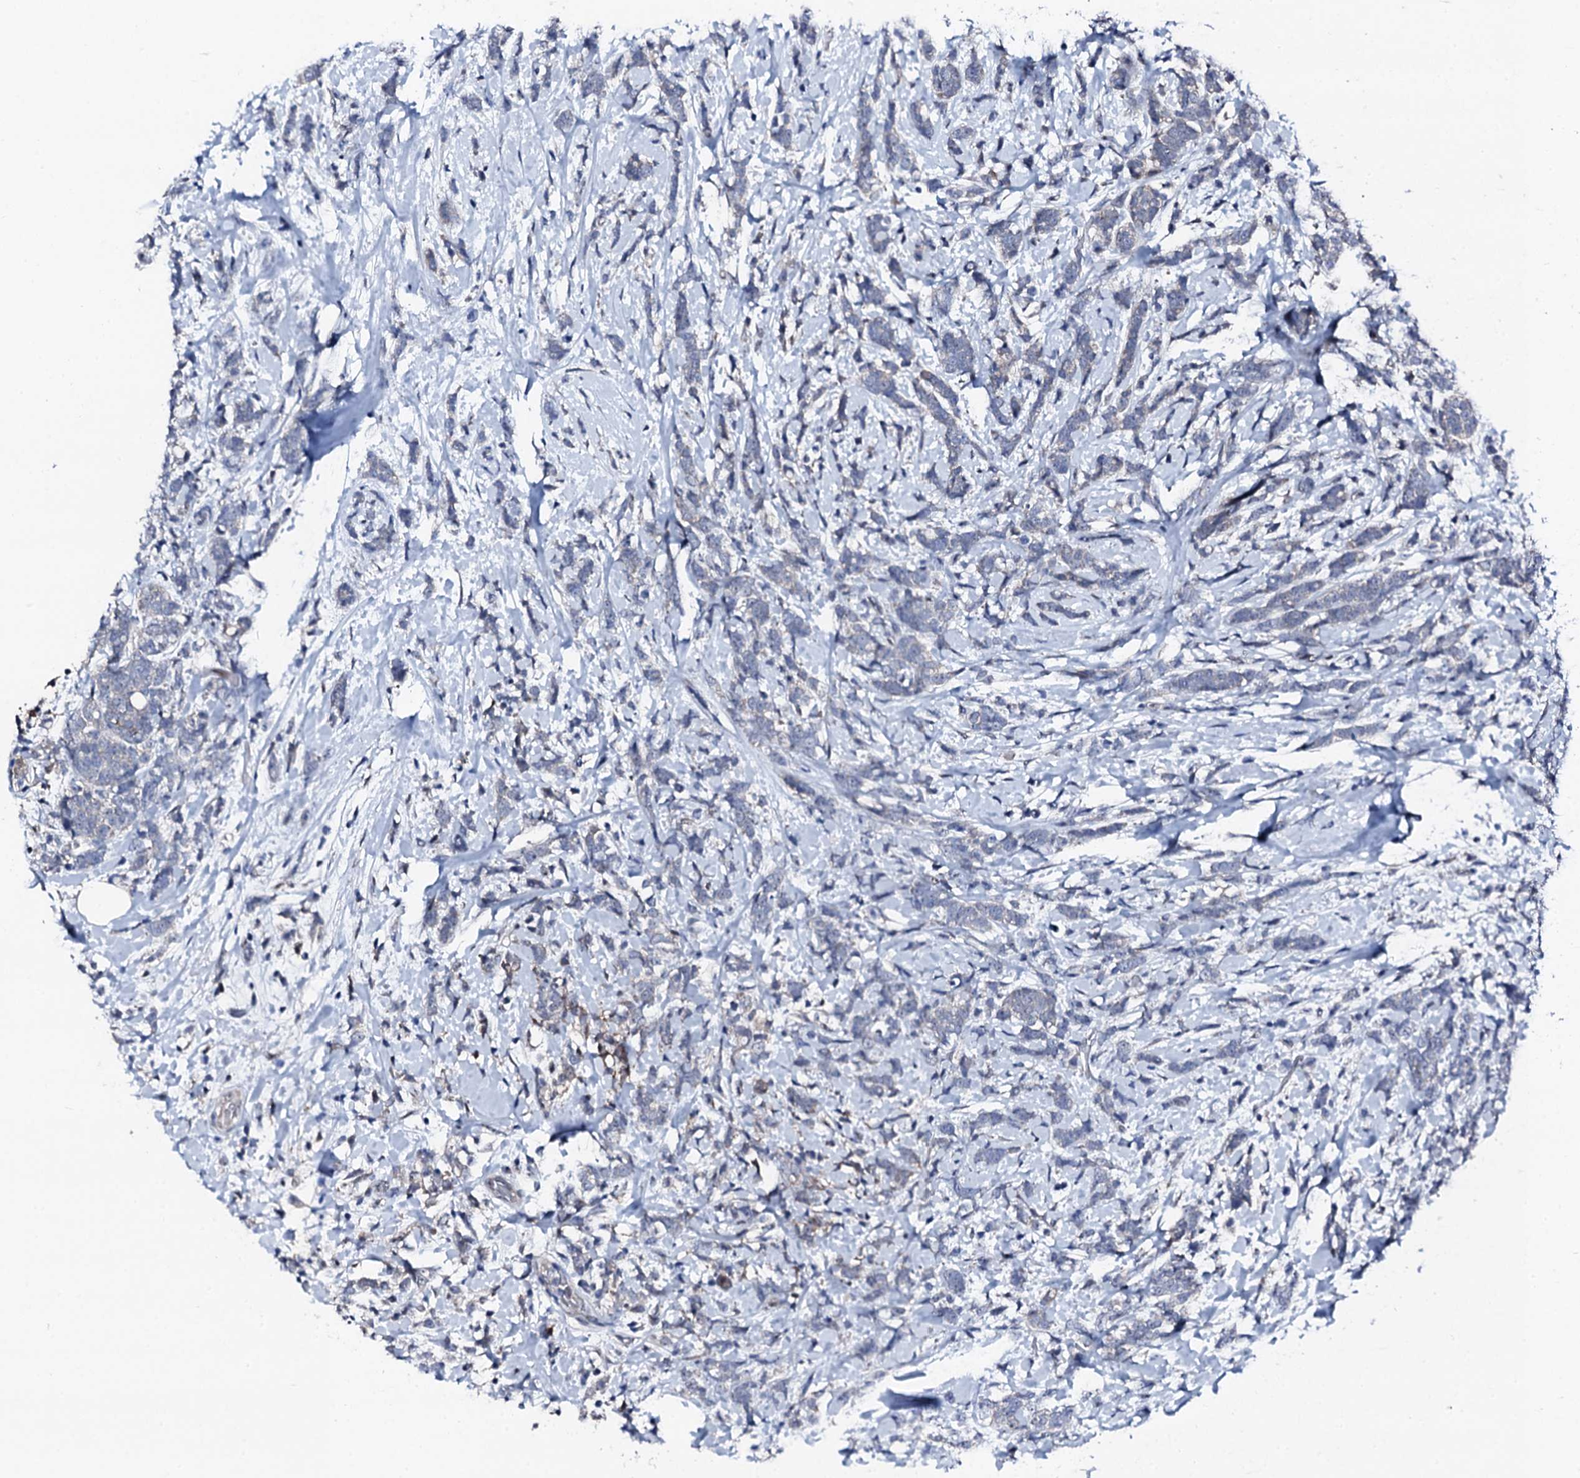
{"staining": {"intensity": "negative", "quantity": "none", "location": "none"}, "tissue": "breast cancer", "cell_type": "Tumor cells", "image_type": "cancer", "snomed": [{"axis": "morphology", "description": "Lobular carcinoma"}, {"axis": "topography", "description": "Breast"}], "caption": "Breast lobular carcinoma was stained to show a protein in brown. There is no significant staining in tumor cells.", "gene": "TRAFD1", "patient": {"sex": "female", "age": 58}}